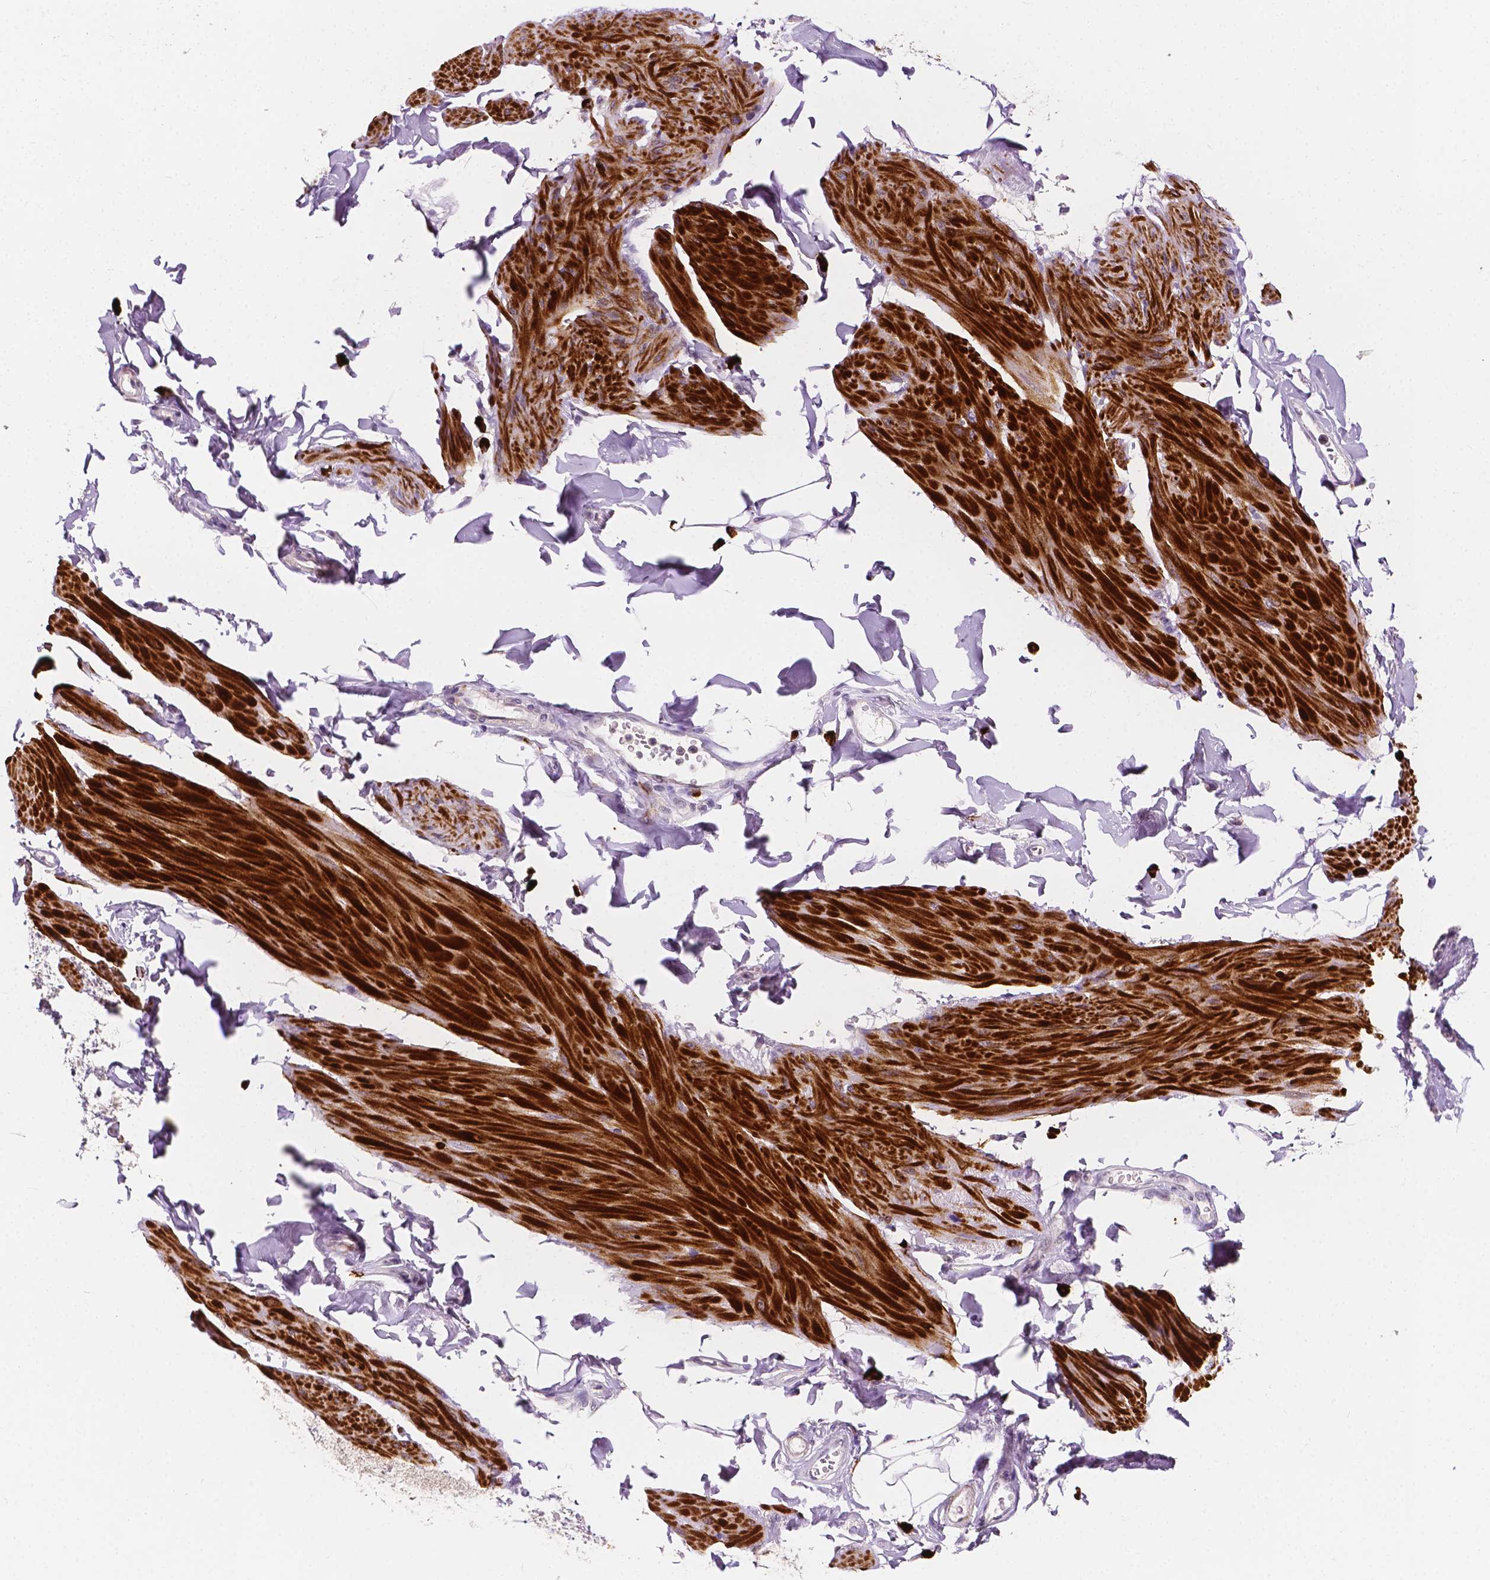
{"staining": {"intensity": "strong", "quantity": "25%-75%", "location": "cytoplasmic/membranous"}, "tissue": "smooth muscle", "cell_type": "Smooth muscle cells", "image_type": "normal", "snomed": [{"axis": "morphology", "description": "Normal tissue, NOS"}, {"axis": "topography", "description": "Adipose tissue"}, {"axis": "topography", "description": "Smooth muscle"}, {"axis": "topography", "description": "Peripheral nerve tissue"}], "caption": "Unremarkable smooth muscle was stained to show a protein in brown. There is high levels of strong cytoplasmic/membranous expression in about 25%-75% of smooth muscle cells. (Brightfield microscopy of DAB IHC at high magnification).", "gene": "SIRT2", "patient": {"sex": "male", "age": 83}}